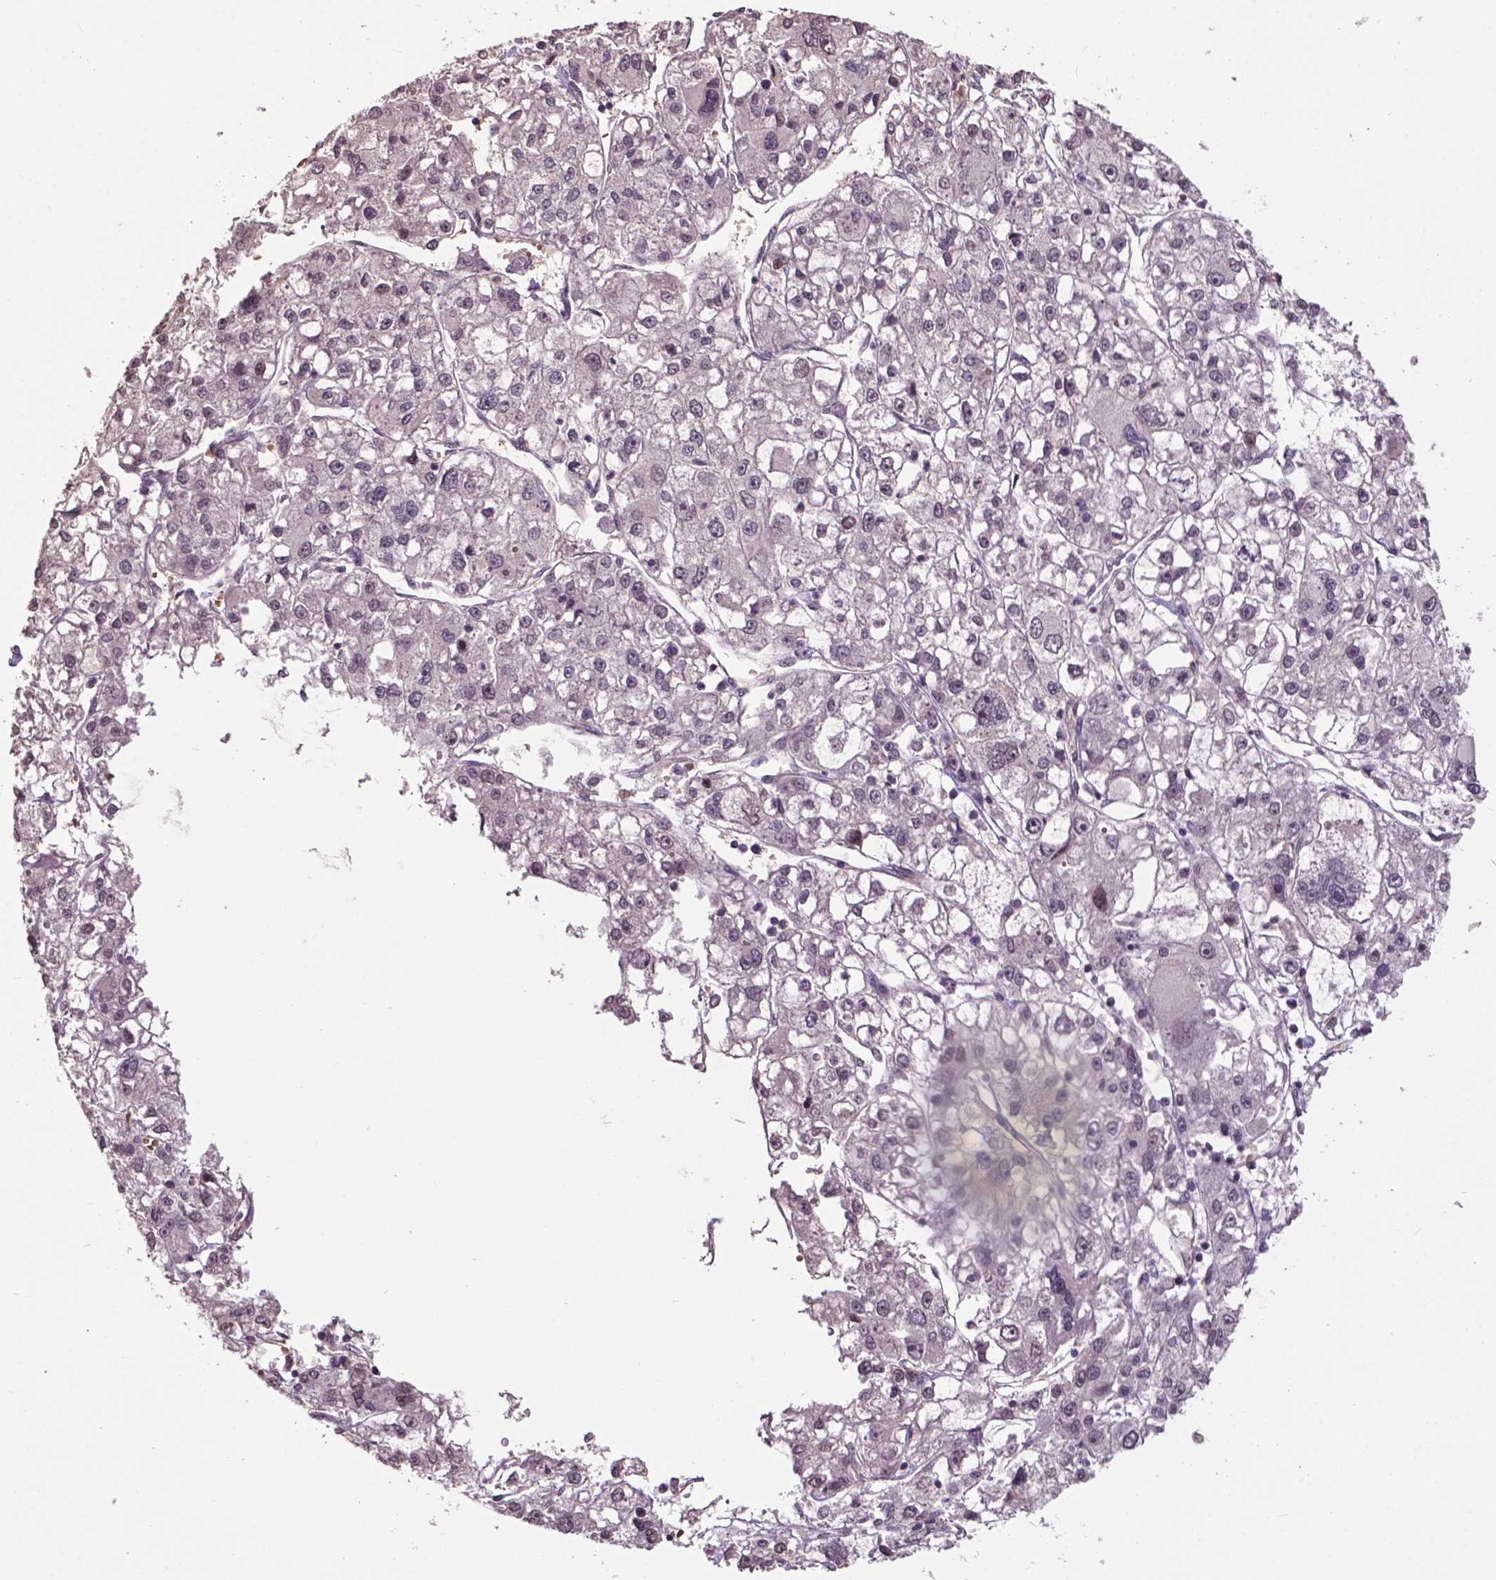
{"staining": {"intensity": "negative", "quantity": "none", "location": "none"}, "tissue": "liver cancer", "cell_type": "Tumor cells", "image_type": "cancer", "snomed": [{"axis": "morphology", "description": "Carcinoma, Hepatocellular, NOS"}, {"axis": "topography", "description": "Liver"}], "caption": "This is an immunohistochemistry photomicrograph of liver cancer (hepatocellular carcinoma). There is no positivity in tumor cells.", "gene": "GLRA2", "patient": {"sex": "male", "age": 56}}